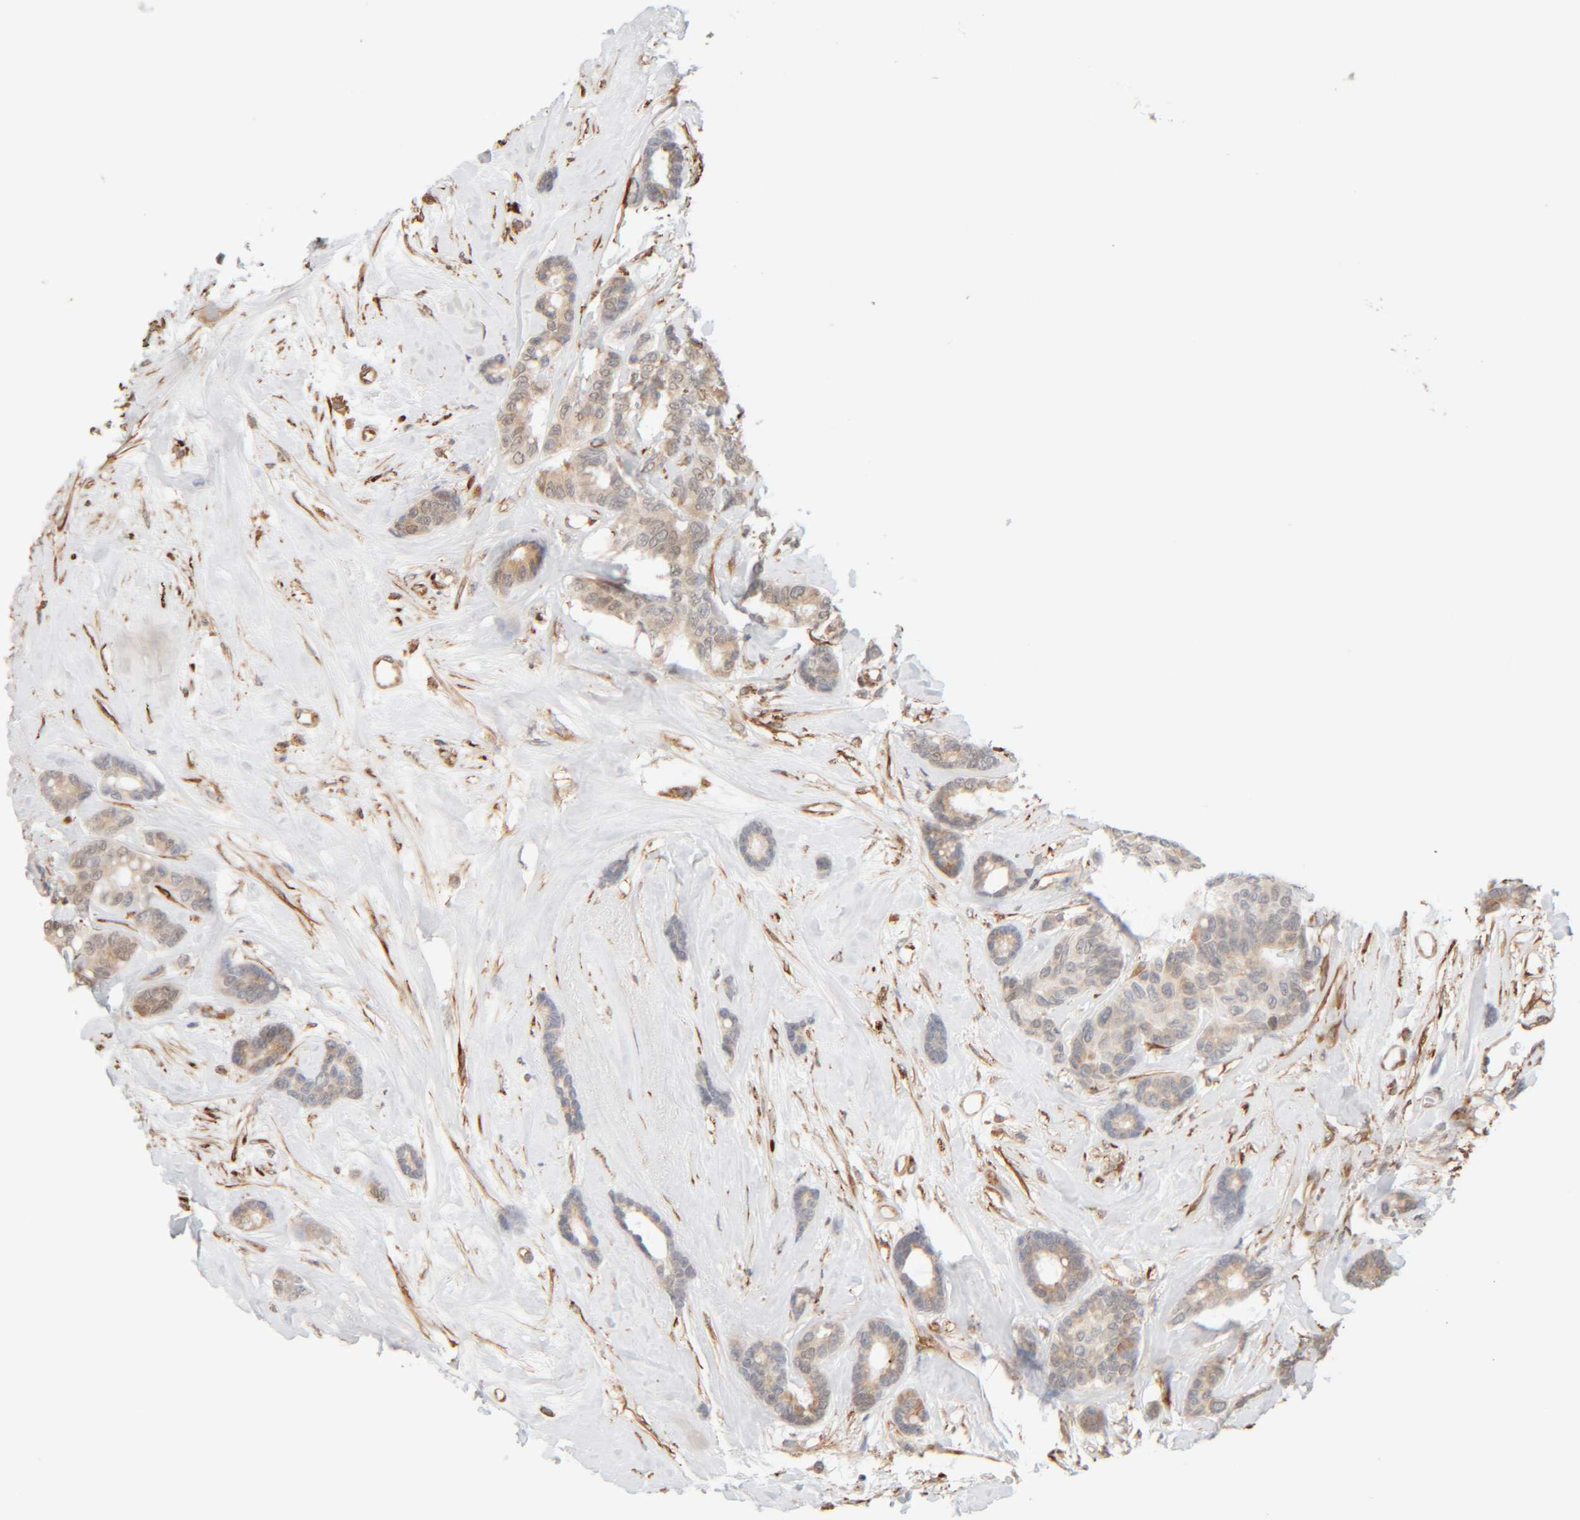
{"staining": {"intensity": "weak", "quantity": "25%-75%", "location": "cytoplasmic/membranous"}, "tissue": "breast cancer", "cell_type": "Tumor cells", "image_type": "cancer", "snomed": [{"axis": "morphology", "description": "Duct carcinoma"}, {"axis": "topography", "description": "Breast"}], "caption": "Breast cancer stained with DAB immunohistochemistry (IHC) demonstrates low levels of weak cytoplasmic/membranous positivity in approximately 25%-75% of tumor cells. The staining is performed using DAB brown chromogen to label protein expression. The nuclei are counter-stained blue using hematoxylin.", "gene": "INTS1", "patient": {"sex": "female", "age": 87}}